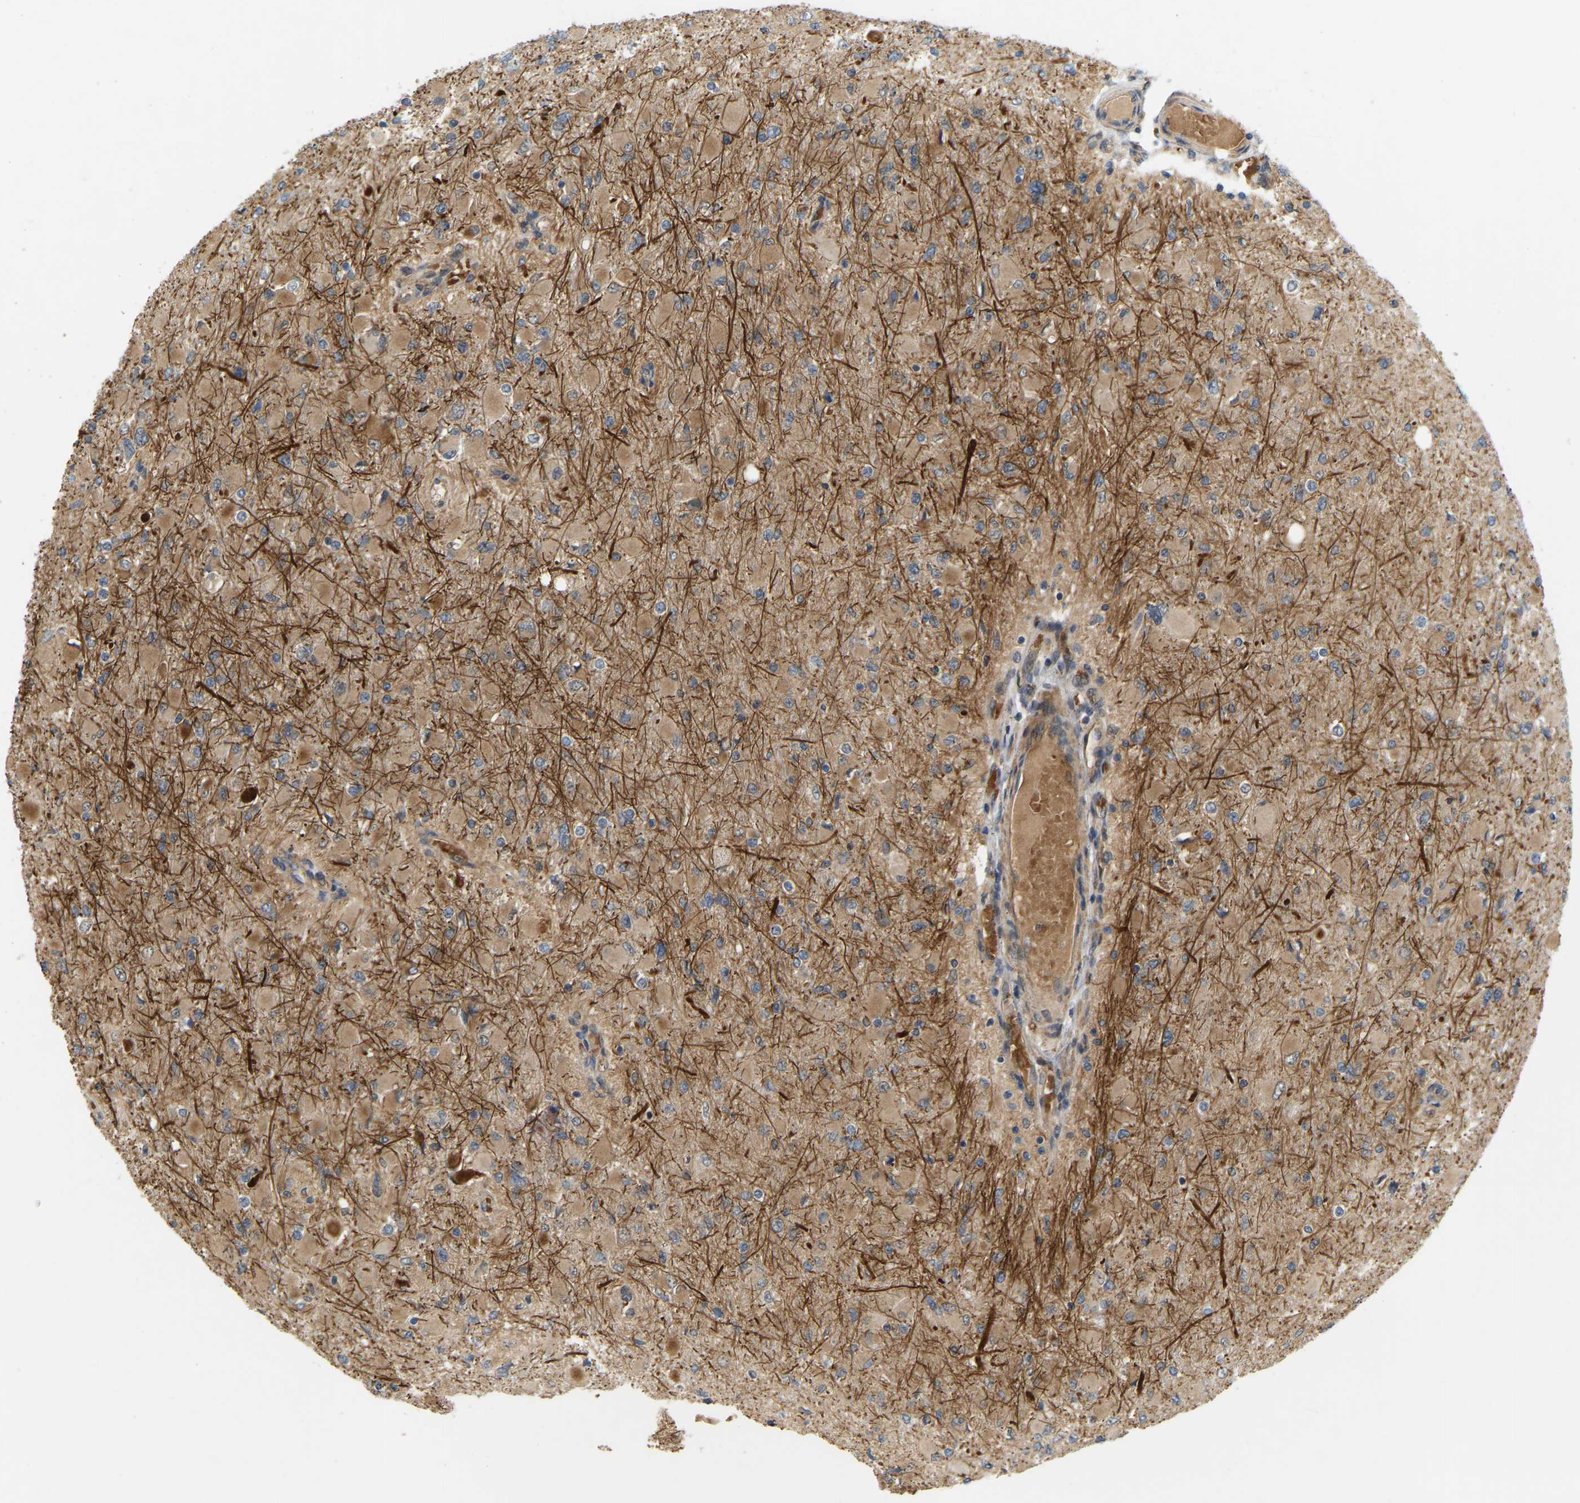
{"staining": {"intensity": "weak", "quantity": ">75%", "location": "cytoplasmic/membranous"}, "tissue": "glioma", "cell_type": "Tumor cells", "image_type": "cancer", "snomed": [{"axis": "morphology", "description": "Glioma, malignant, High grade"}, {"axis": "topography", "description": "Cerebral cortex"}], "caption": "This histopathology image reveals immunohistochemistry (IHC) staining of human glioma, with low weak cytoplasmic/membranous expression in approximately >75% of tumor cells.", "gene": "LIMK2", "patient": {"sex": "female", "age": 36}}